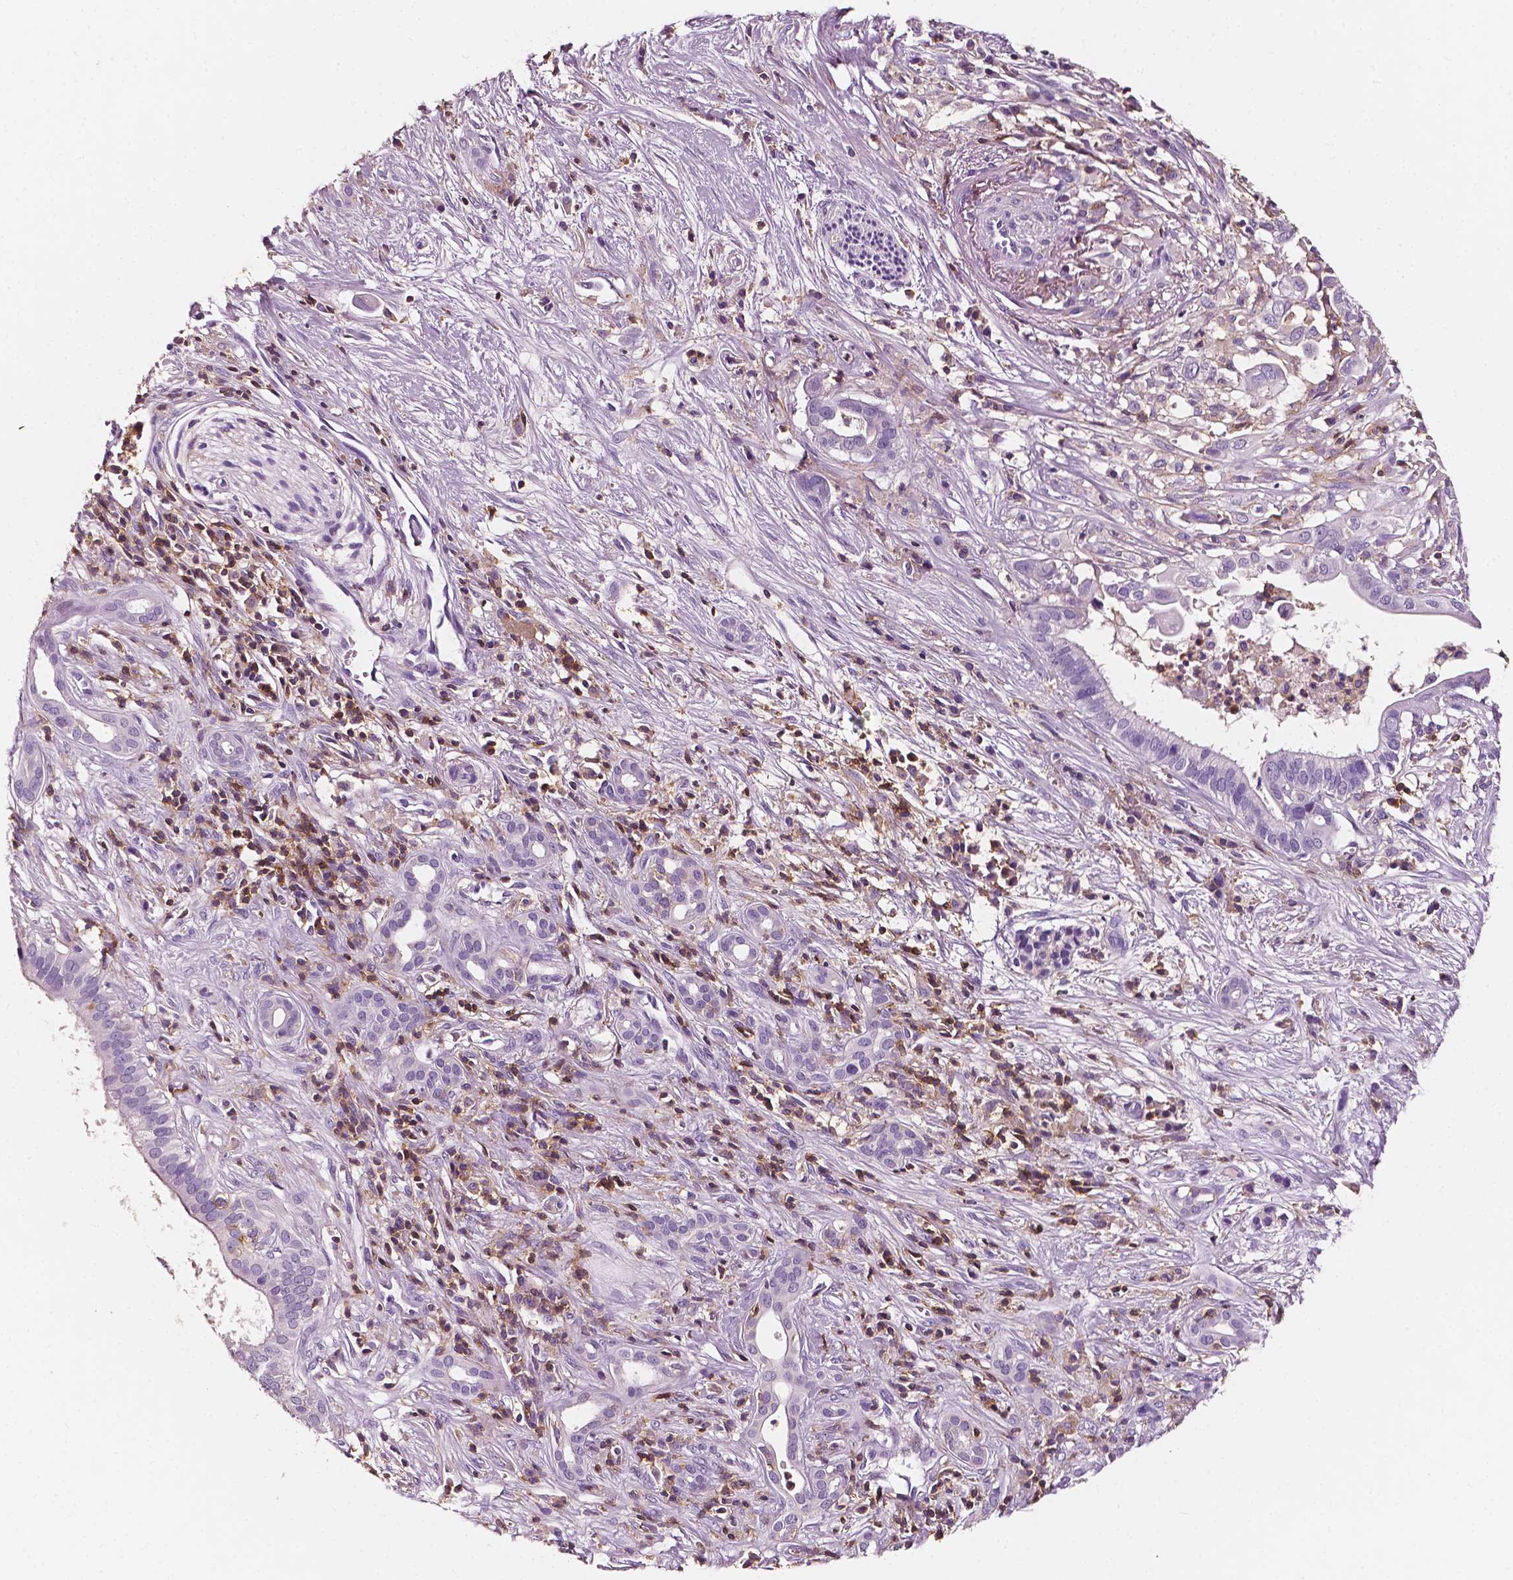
{"staining": {"intensity": "negative", "quantity": "none", "location": "none"}, "tissue": "pancreatic cancer", "cell_type": "Tumor cells", "image_type": "cancer", "snomed": [{"axis": "morphology", "description": "Adenocarcinoma, NOS"}, {"axis": "topography", "description": "Pancreas"}], "caption": "Tumor cells show no significant expression in pancreatic cancer (adenocarcinoma). (Brightfield microscopy of DAB (3,3'-diaminobenzidine) immunohistochemistry at high magnification).", "gene": "PTPRC", "patient": {"sex": "male", "age": 61}}